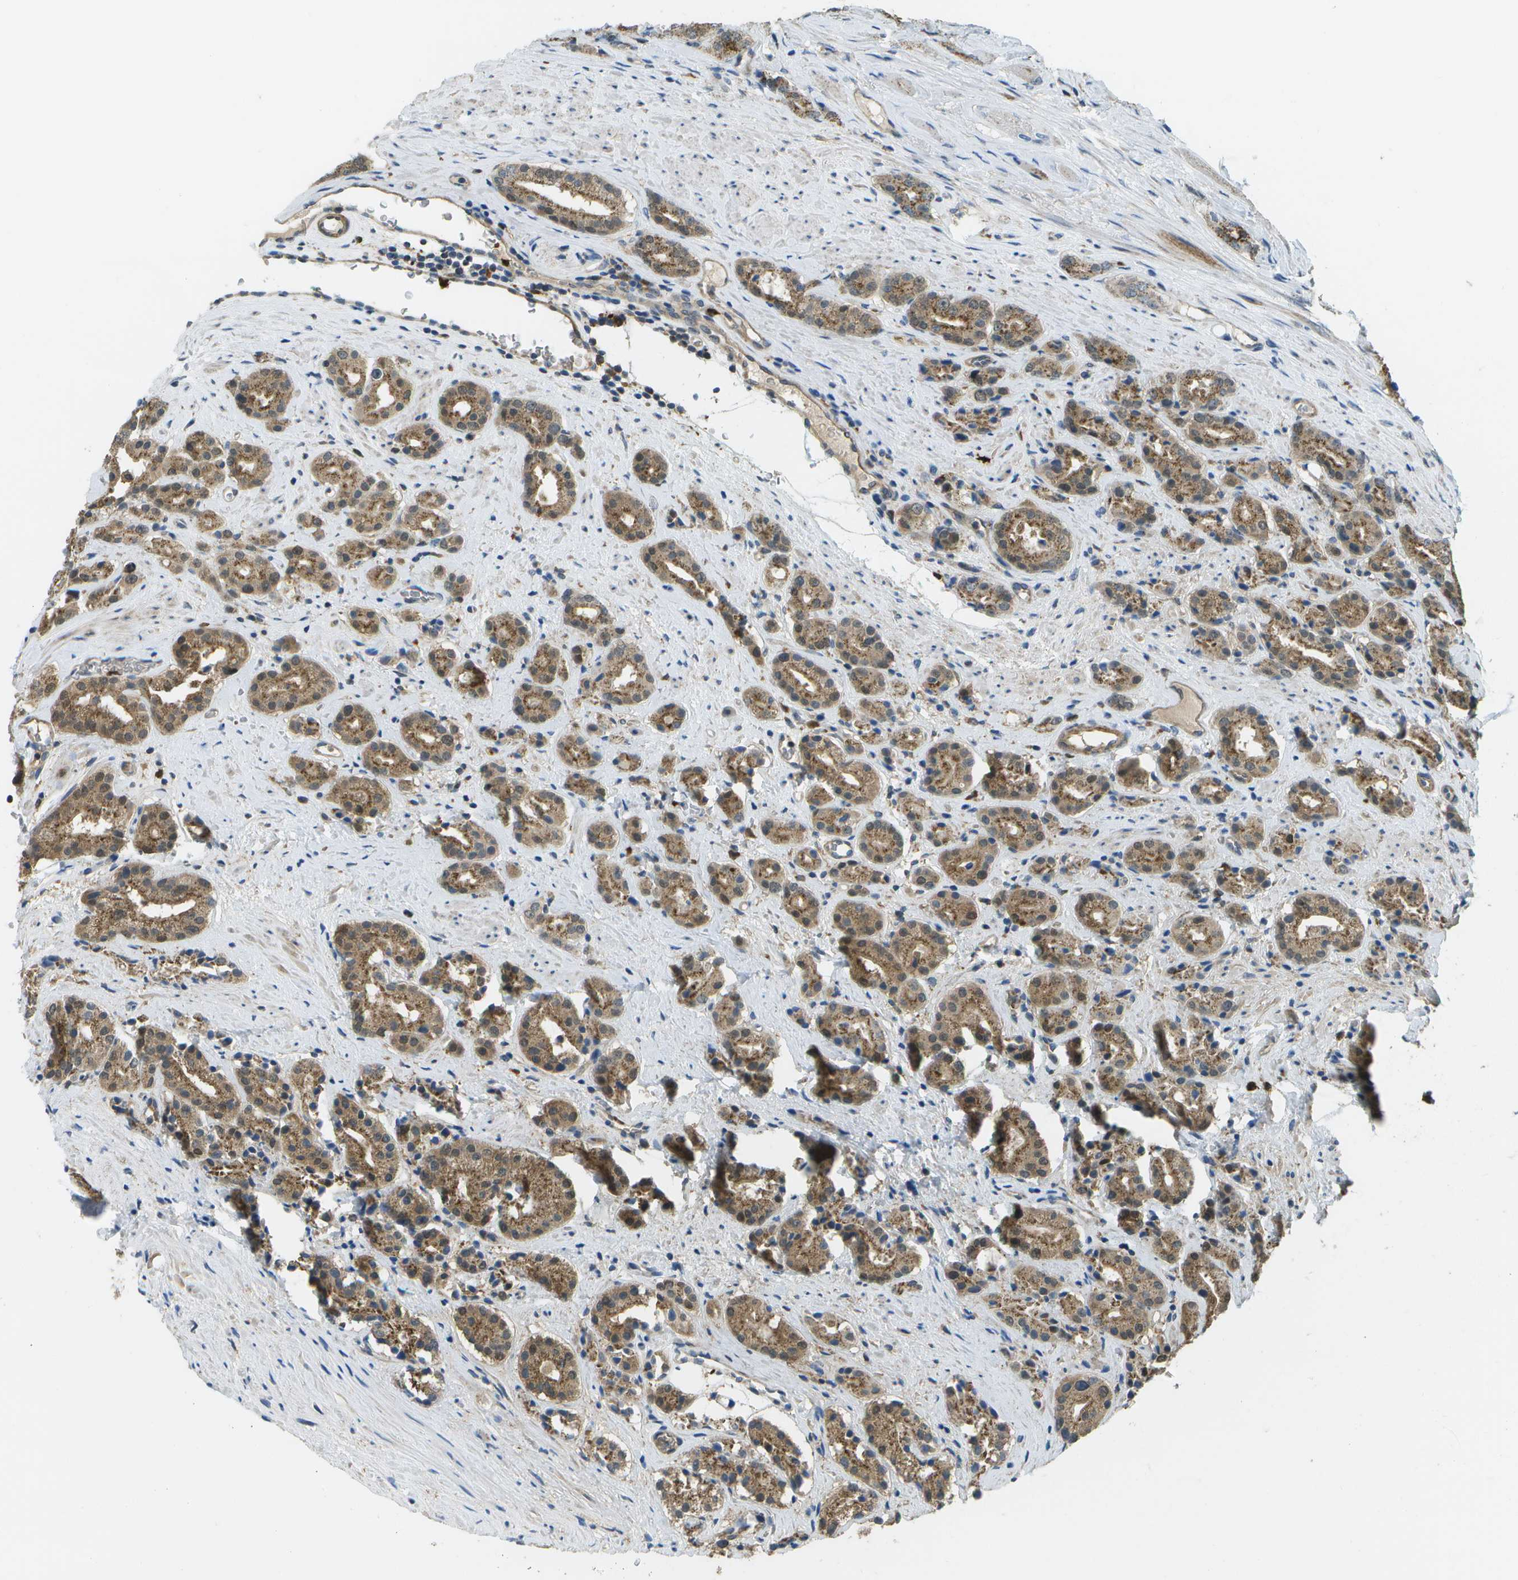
{"staining": {"intensity": "moderate", "quantity": ">75%", "location": "cytoplasmic/membranous"}, "tissue": "prostate cancer", "cell_type": "Tumor cells", "image_type": "cancer", "snomed": [{"axis": "morphology", "description": "Normal tissue, NOS"}, {"axis": "morphology", "description": "Adenocarcinoma, High grade"}, {"axis": "topography", "description": "Prostate"}, {"axis": "topography", "description": "Seminal veicle"}], "caption": "Immunohistochemical staining of prostate cancer (adenocarcinoma (high-grade)) reveals moderate cytoplasmic/membranous protein staining in about >75% of tumor cells. (Brightfield microscopy of DAB IHC at high magnification).", "gene": "CACHD1", "patient": {"sex": "male", "age": 55}}